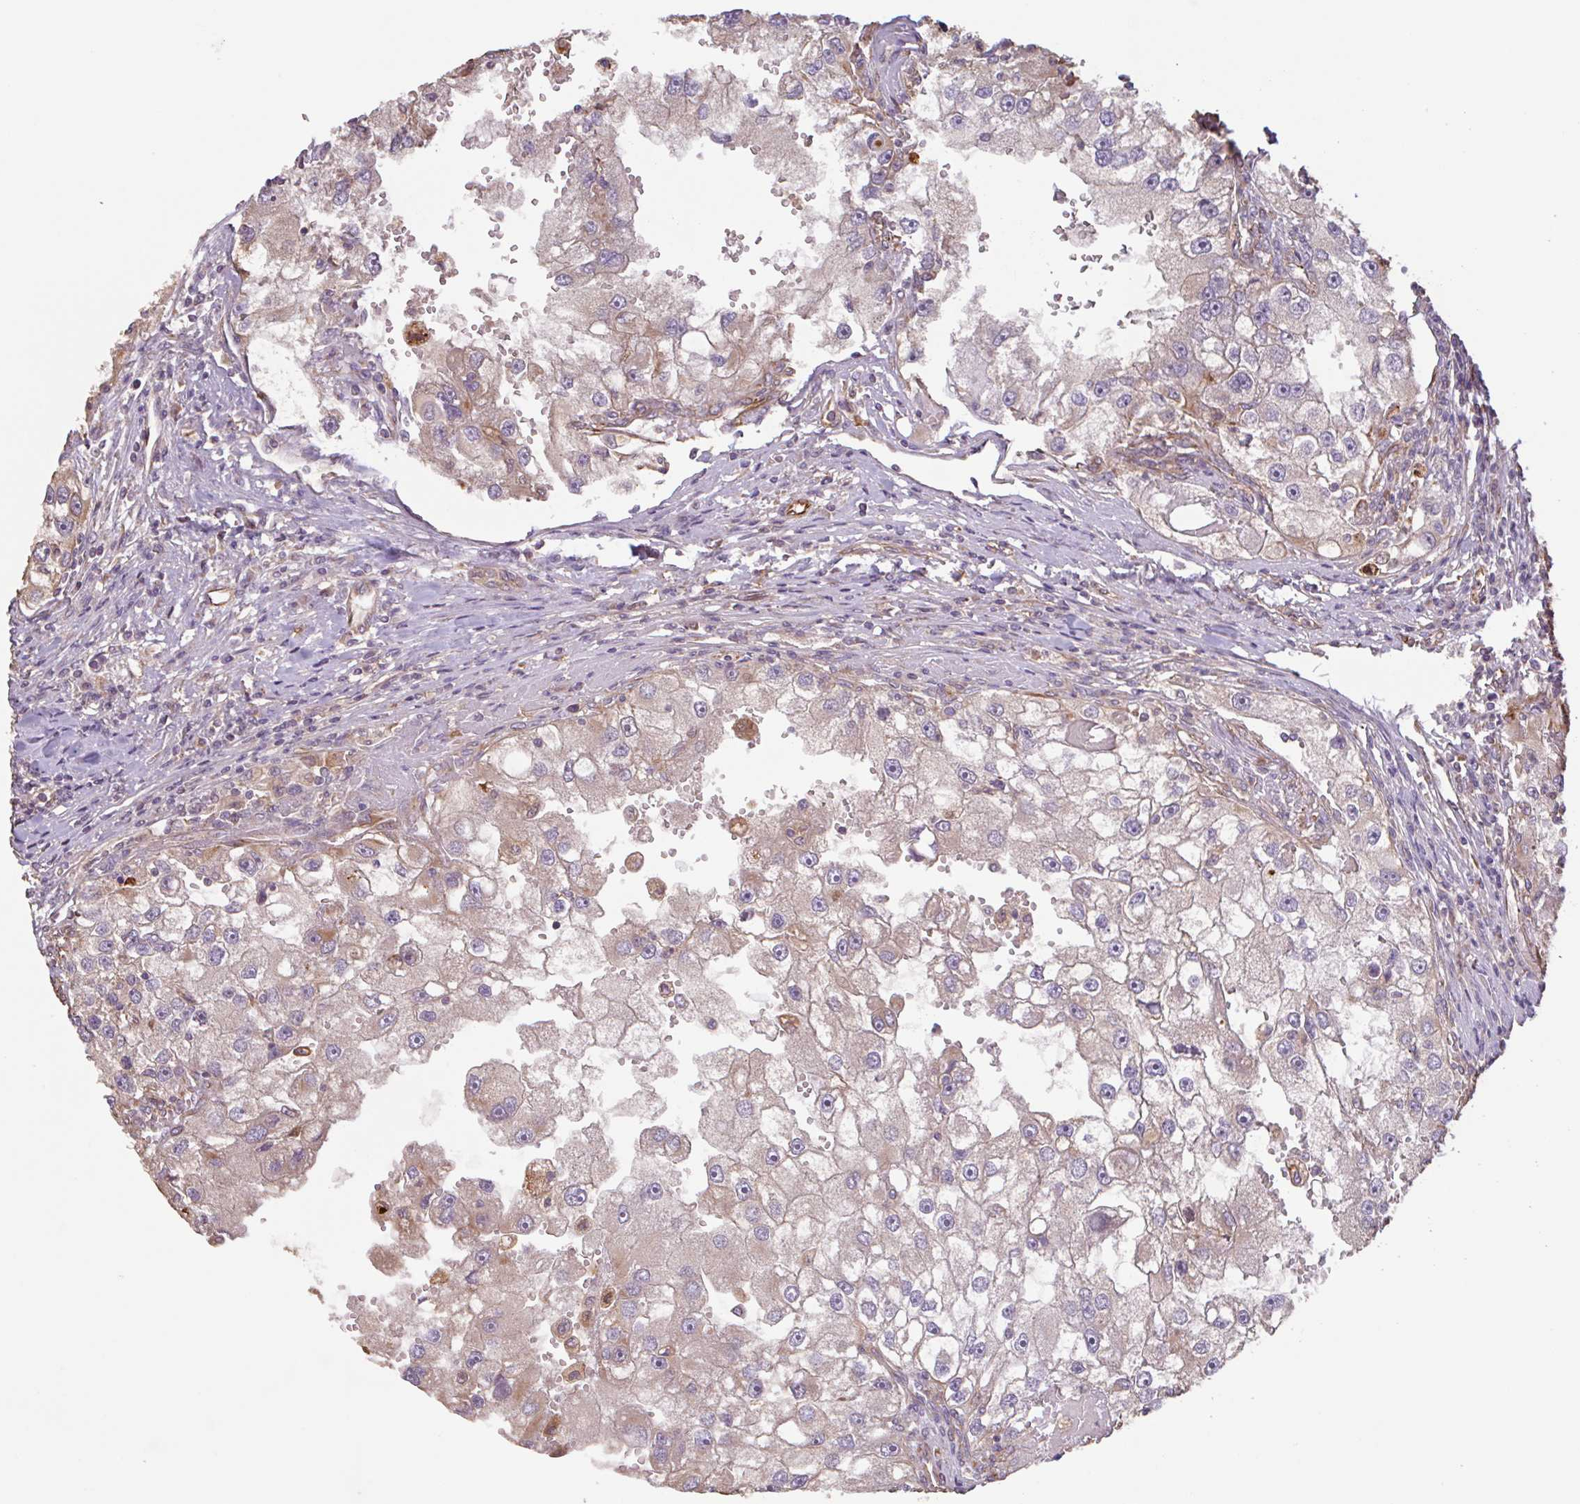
{"staining": {"intensity": "weak", "quantity": "25%-75%", "location": "cytoplasmic/membranous"}, "tissue": "renal cancer", "cell_type": "Tumor cells", "image_type": "cancer", "snomed": [{"axis": "morphology", "description": "Adenocarcinoma, NOS"}, {"axis": "topography", "description": "Kidney"}], "caption": "This histopathology image displays IHC staining of human renal cancer, with low weak cytoplasmic/membranous expression in approximately 25%-75% of tumor cells.", "gene": "ZNF790", "patient": {"sex": "male", "age": 63}}